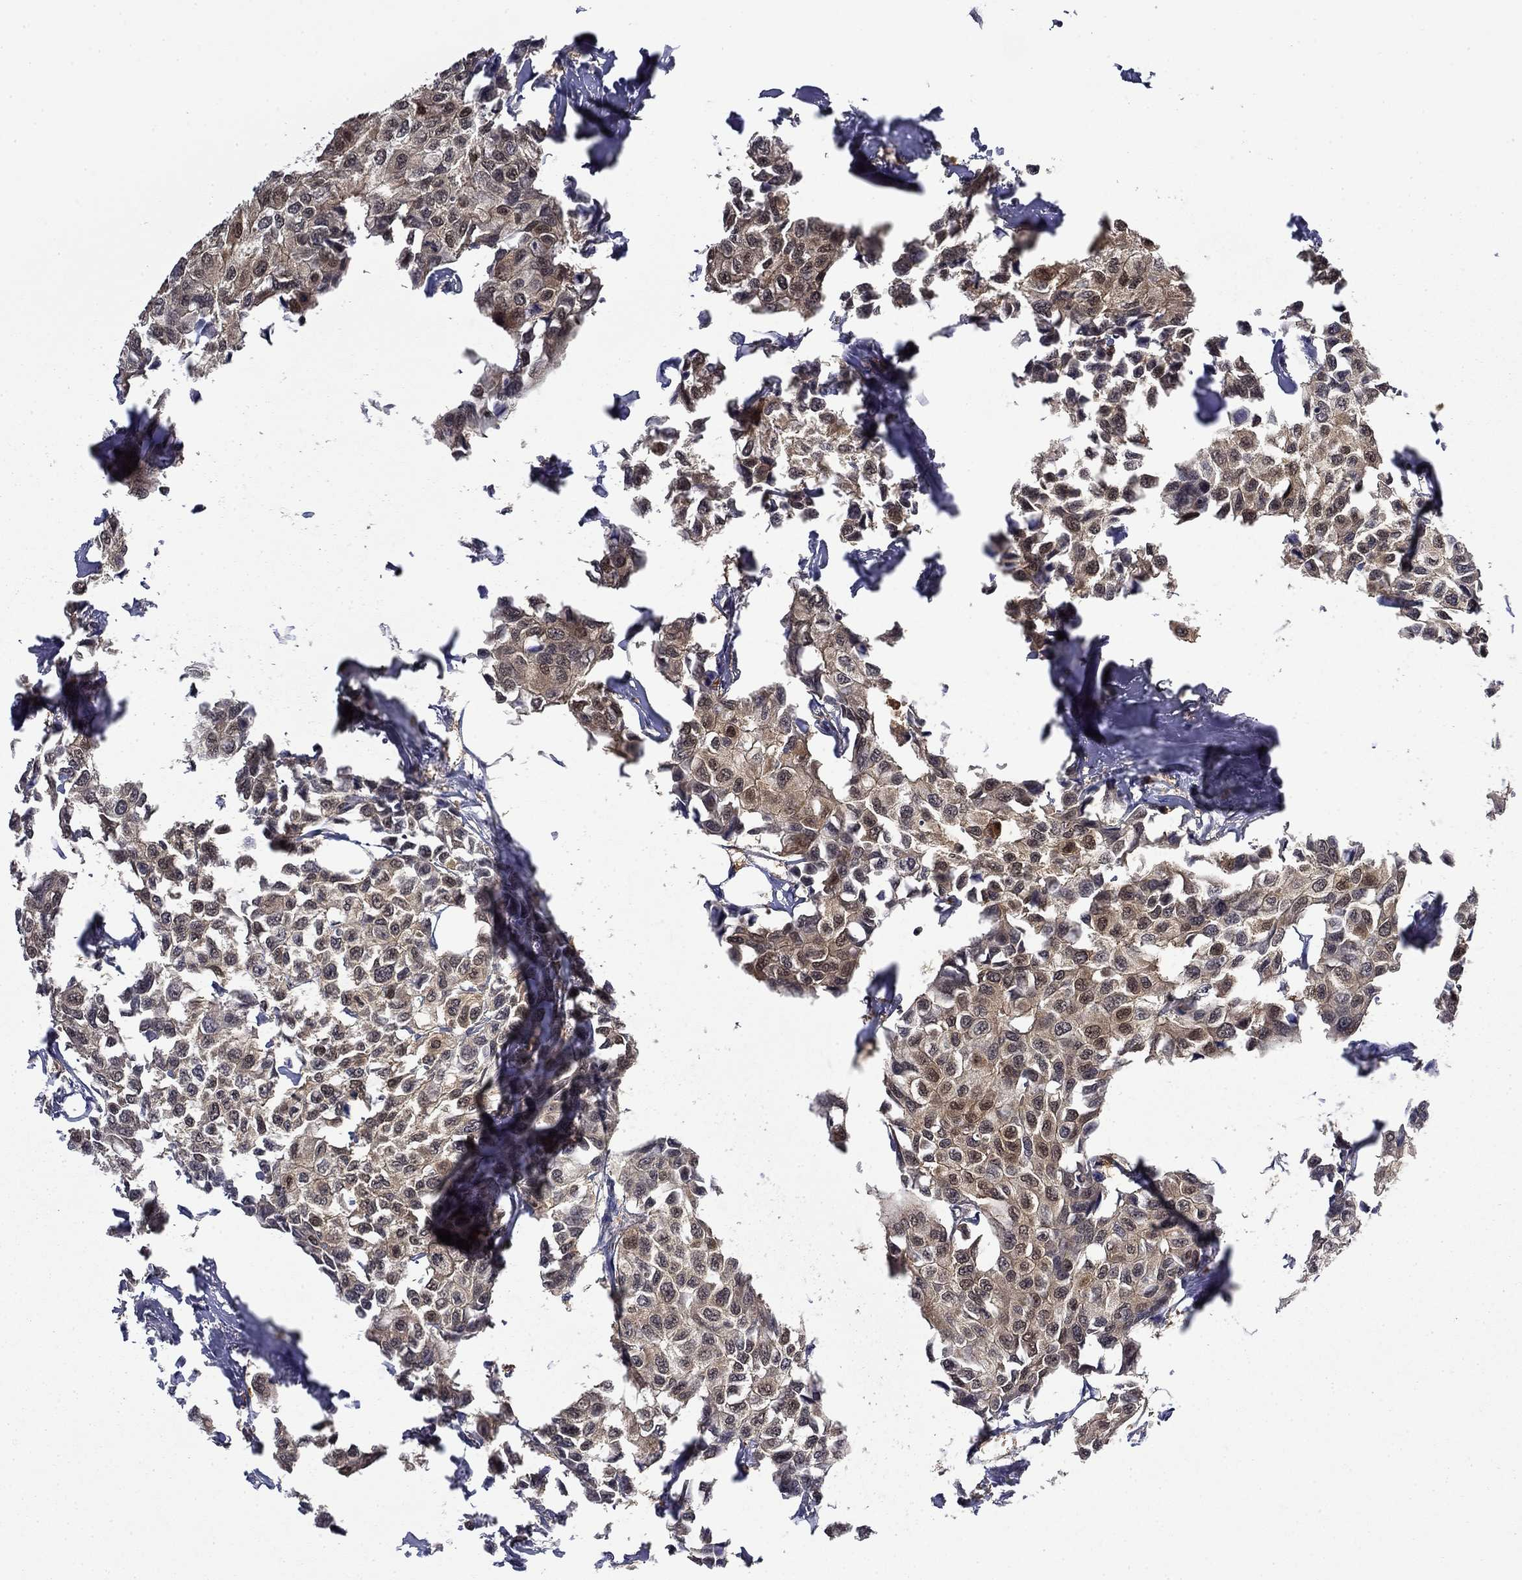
{"staining": {"intensity": "moderate", "quantity": "25%-75%", "location": "cytoplasmic/membranous,nuclear"}, "tissue": "breast cancer", "cell_type": "Tumor cells", "image_type": "cancer", "snomed": [{"axis": "morphology", "description": "Duct carcinoma"}, {"axis": "topography", "description": "Breast"}], "caption": "Immunohistochemistry image of human breast invasive ductal carcinoma stained for a protein (brown), which displays medium levels of moderate cytoplasmic/membranous and nuclear expression in about 25%-75% of tumor cells.", "gene": "DDTL", "patient": {"sex": "female", "age": 80}}